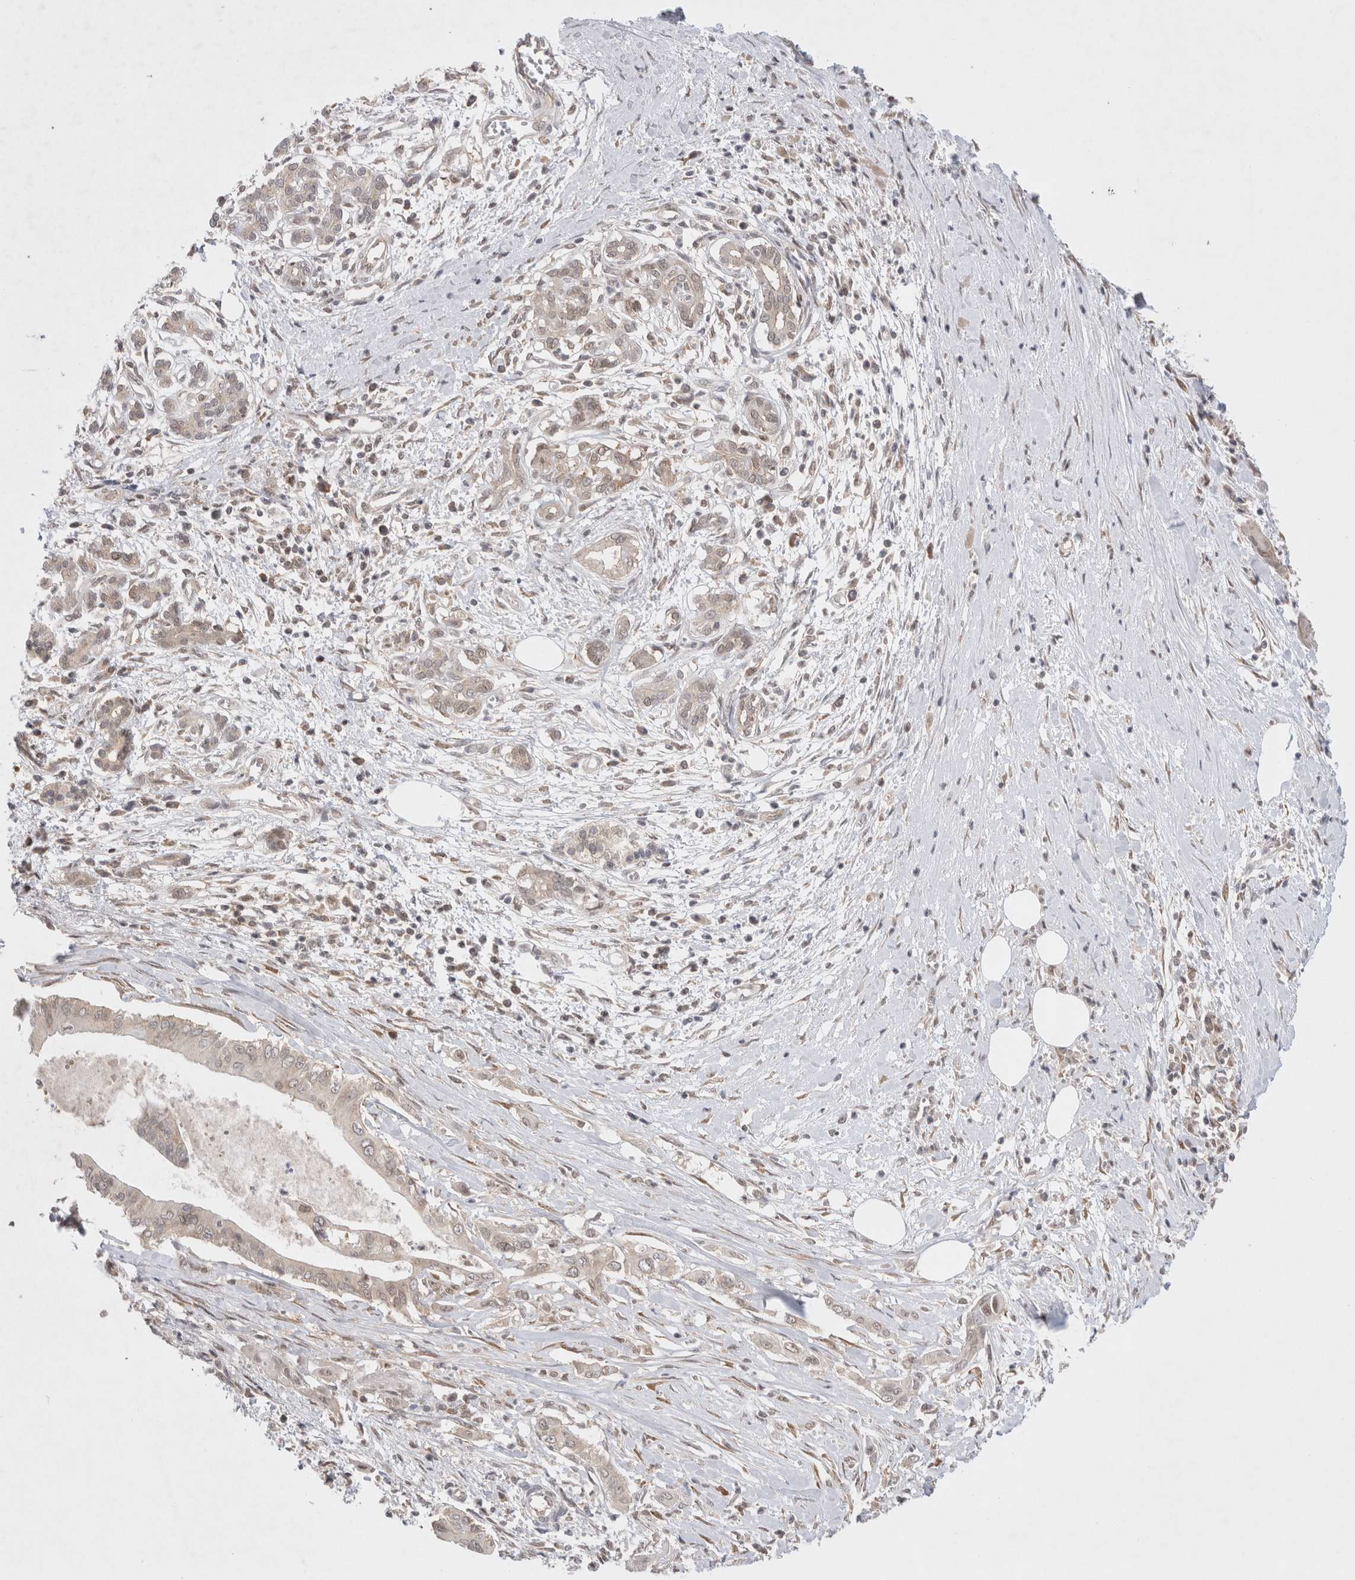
{"staining": {"intensity": "weak", "quantity": "25%-75%", "location": "cytoplasmic/membranous"}, "tissue": "pancreatic cancer", "cell_type": "Tumor cells", "image_type": "cancer", "snomed": [{"axis": "morphology", "description": "Adenocarcinoma, NOS"}, {"axis": "topography", "description": "Pancreas"}], "caption": "A brown stain shows weak cytoplasmic/membranous expression of a protein in human pancreatic adenocarcinoma tumor cells.", "gene": "EIF3E", "patient": {"sex": "male", "age": 58}}